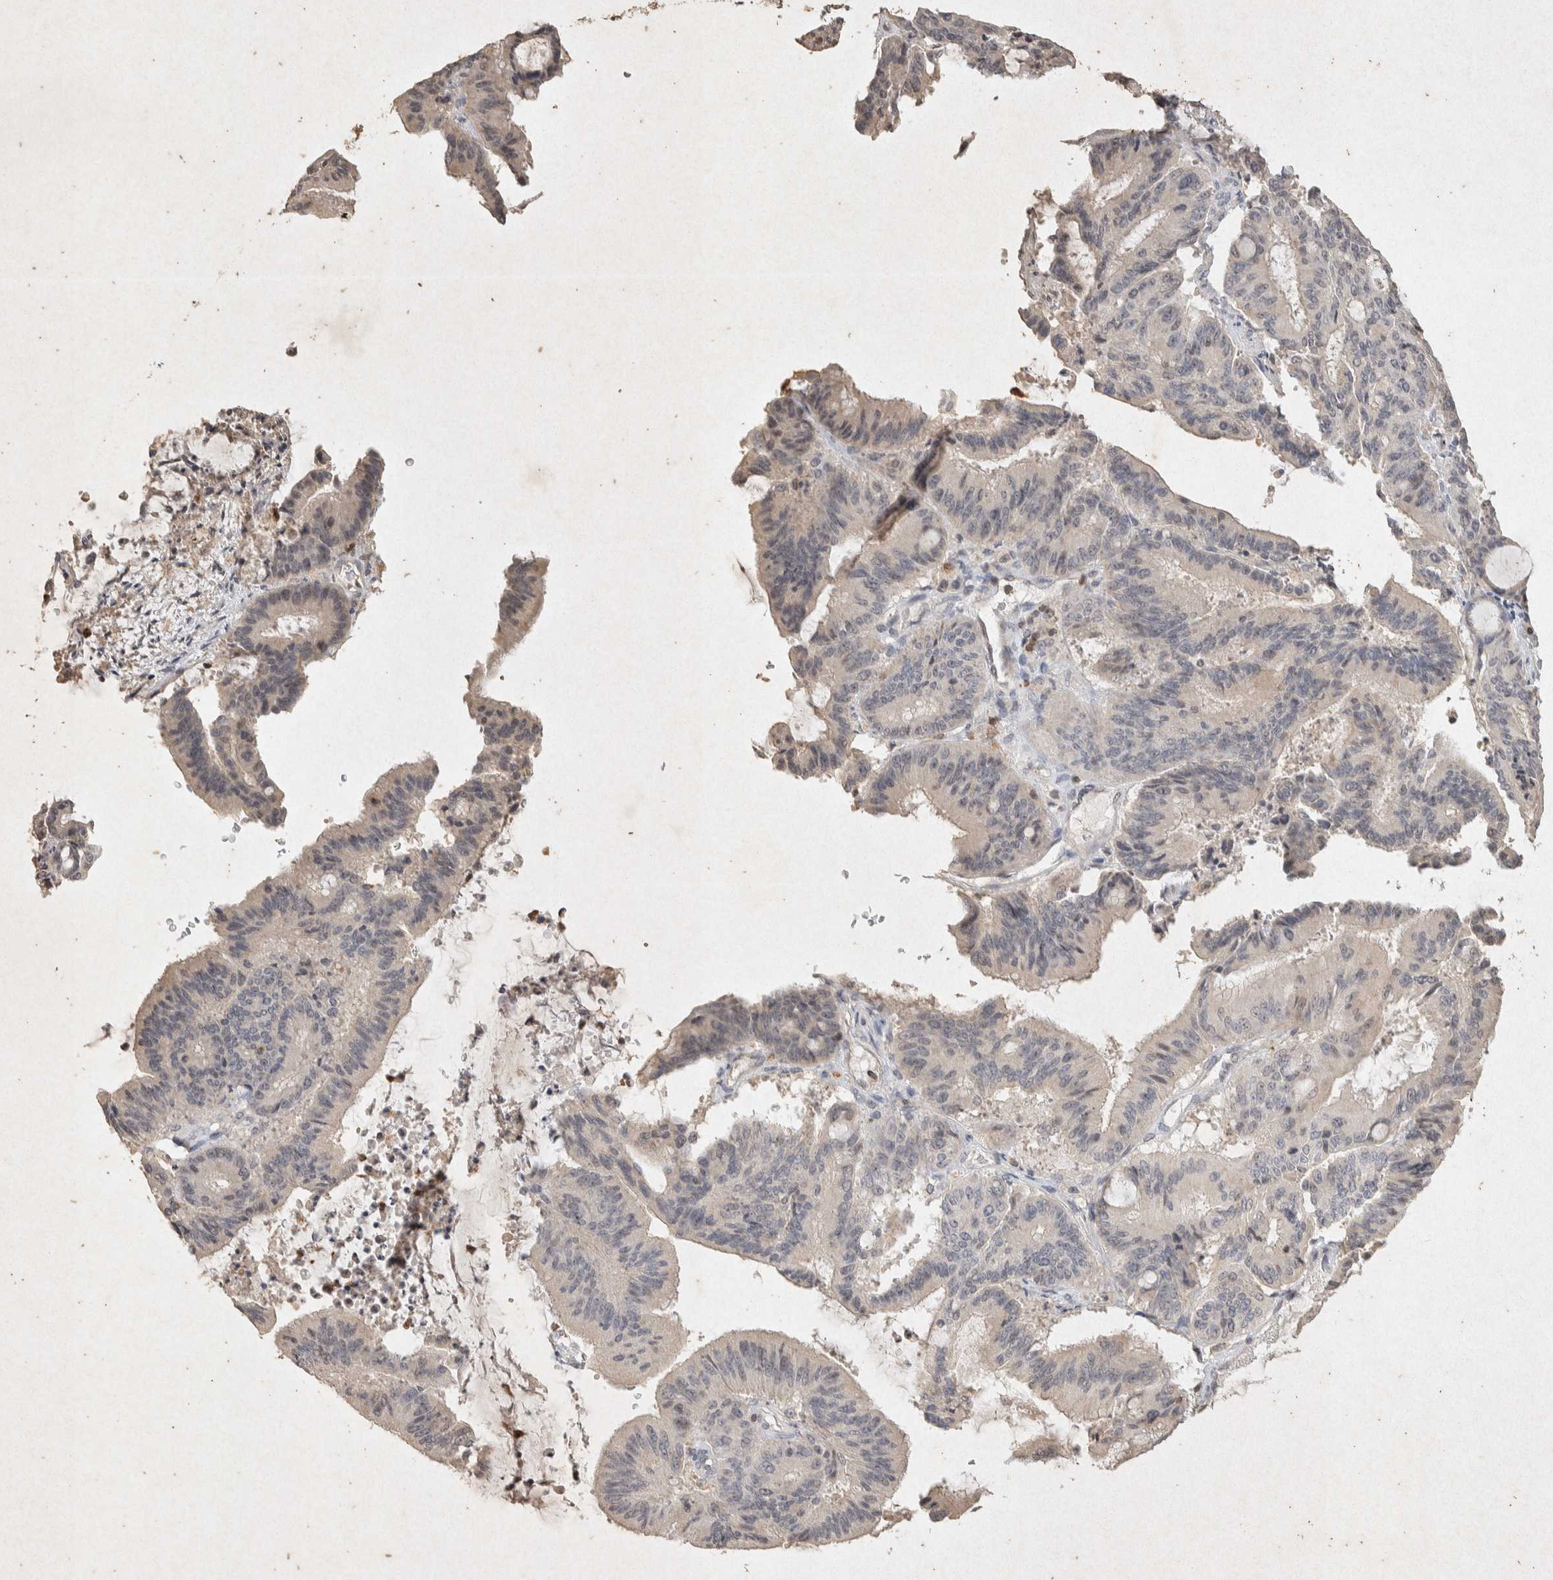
{"staining": {"intensity": "weak", "quantity": "<25%", "location": "cytoplasmic/membranous"}, "tissue": "liver cancer", "cell_type": "Tumor cells", "image_type": "cancer", "snomed": [{"axis": "morphology", "description": "Cholangiocarcinoma"}, {"axis": "topography", "description": "Liver"}], "caption": "Tumor cells show no significant staining in cholangiocarcinoma (liver).", "gene": "RAC2", "patient": {"sex": "female", "age": 73}}